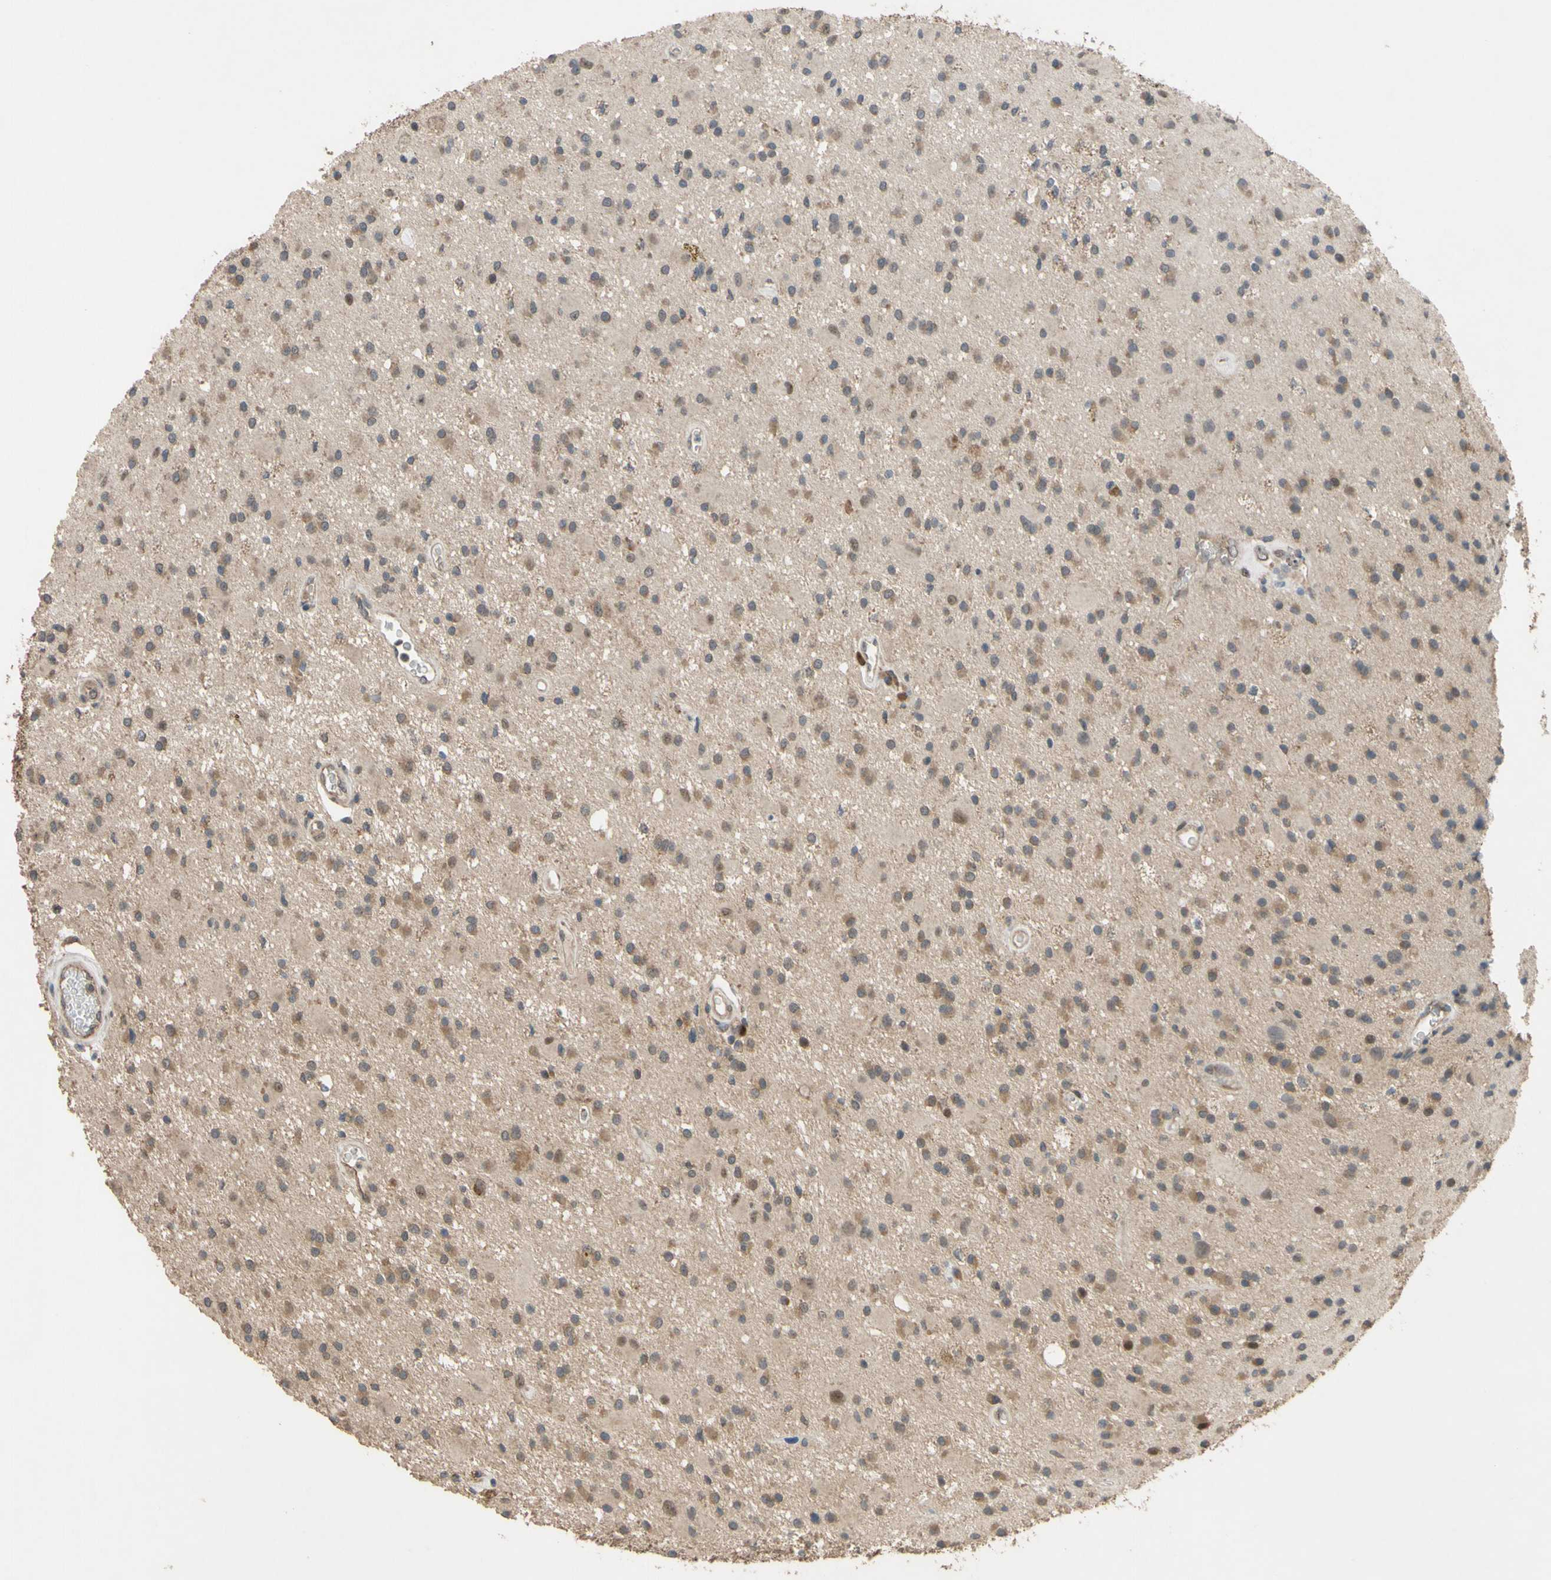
{"staining": {"intensity": "weak", "quantity": ">75%", "location": "cytoplasmic/membranous"}, "tissue": "glioma", "cell_type": "Tumor cells", "image_type": "cancer", "snomed": [{"axis": "morphology", "description": "Glioma, malignant, Low grade"}, {"axis": "topography", "description": "Brain"}], "caption": "Protein analysis of glioma tissue shows weak cytoplasmic/membranous expression in about >75% of tumor cells.", "gene": "CD164", "patient": {"sex": "male", "age": 58}}